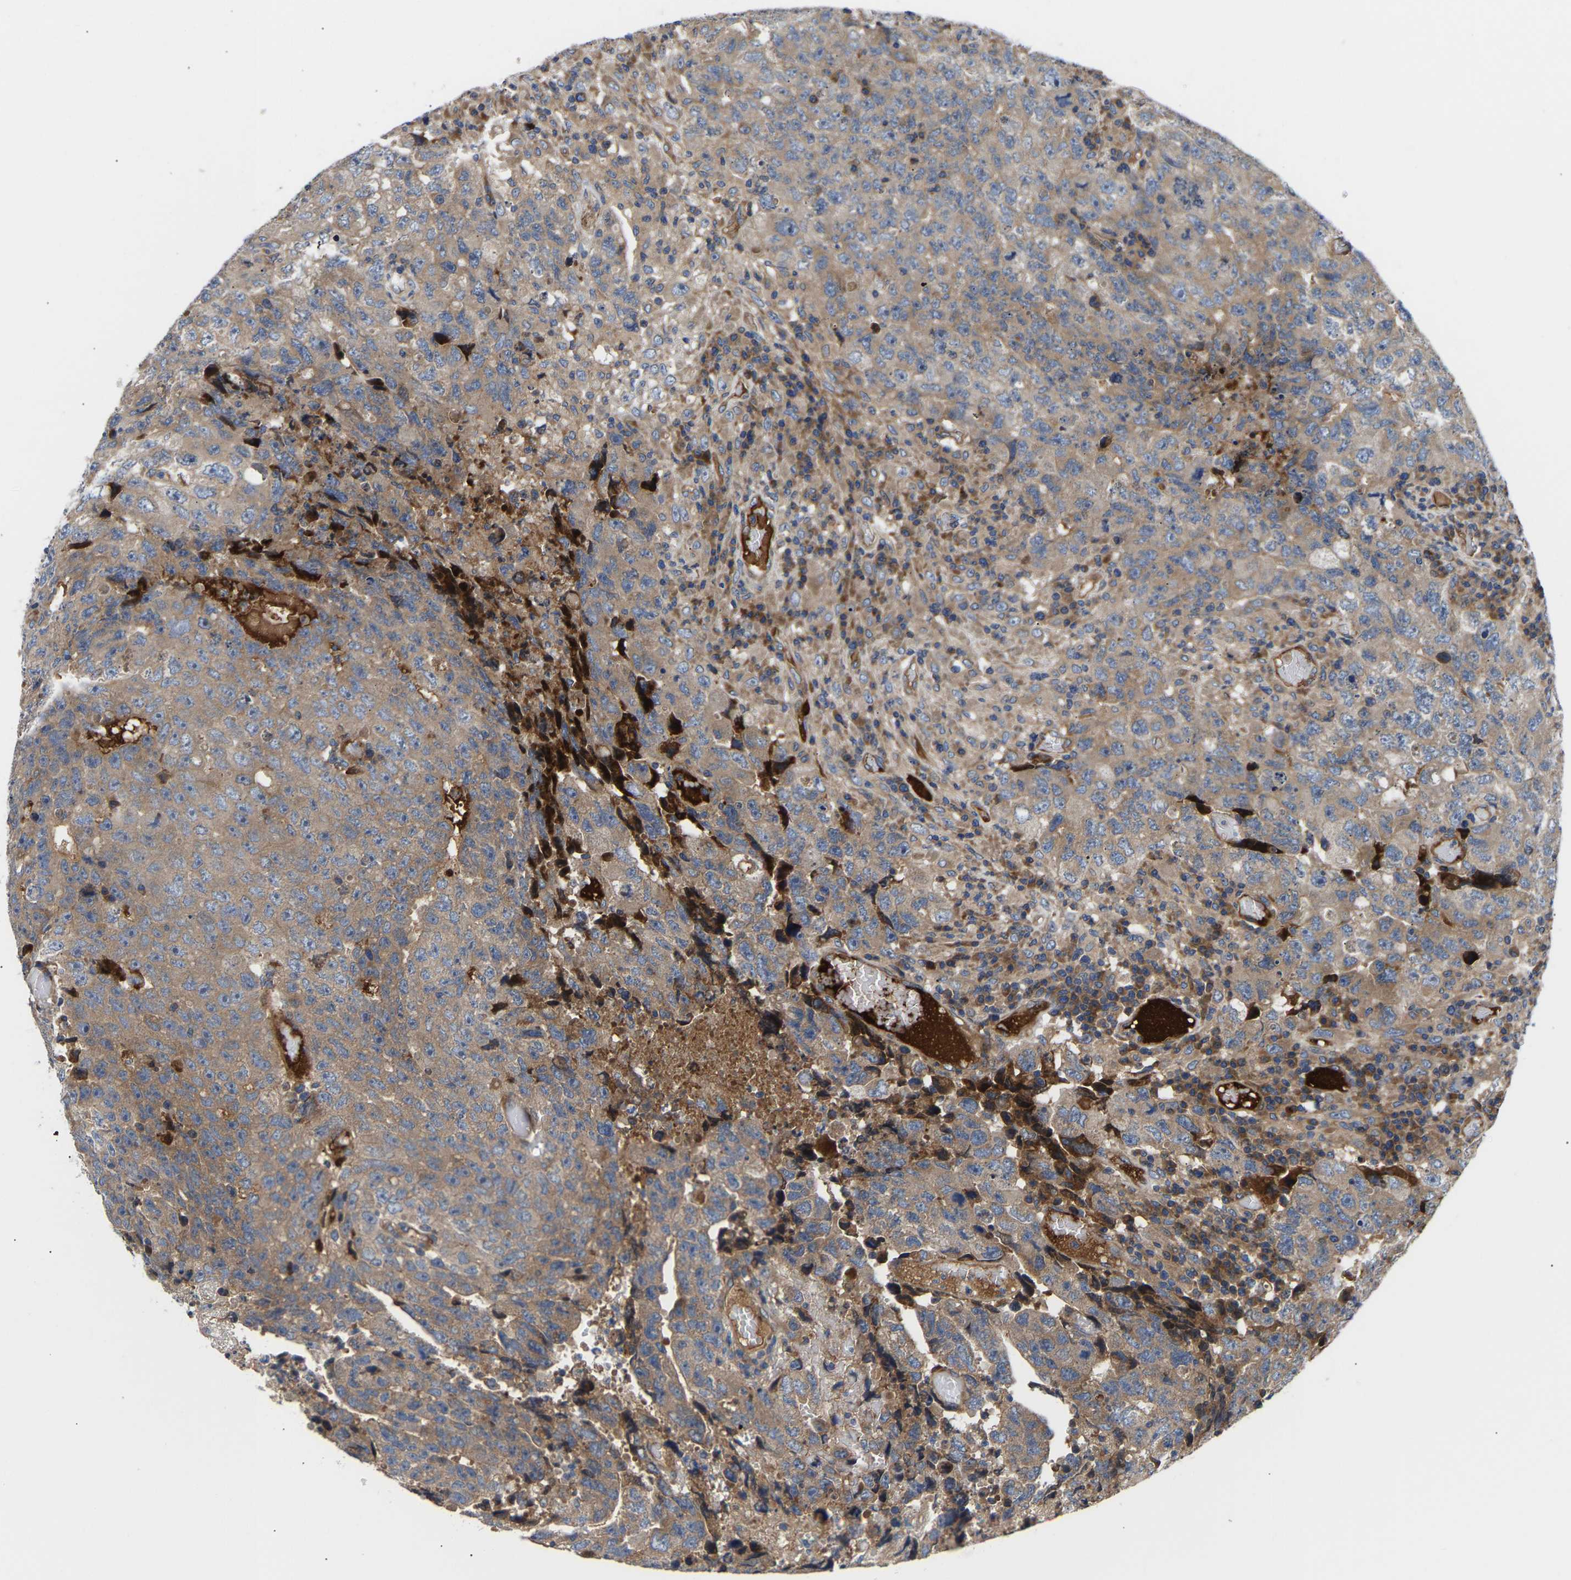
{"staining": {"intensity": "weak", "quantity": ">75%", "location": "cytoplasmic/membranous"}, "tissue": "testis cancer", "cell_type": "Tumor cells", "image_type": "cancer", "snomed": [{"axis": "morphology", "description": "Necrosis, NOS"}, {"axis": "morphology", "description": "Carcinoma, Embryonal, NOS"}, {"axis": "topography", "description": "Testis"}], "caption": "The micrograph shows immunohistochemical staining of testis cancer. There is weak cytoplasmic/membranous expression is seen in about >75% of tumor cells. (DAB (3,3'-diaminobenzidine) IHC with brightfield microscopy, high magnification).", "gene": "AIMP2", "patient": {"sex": "male", "age": 19}}